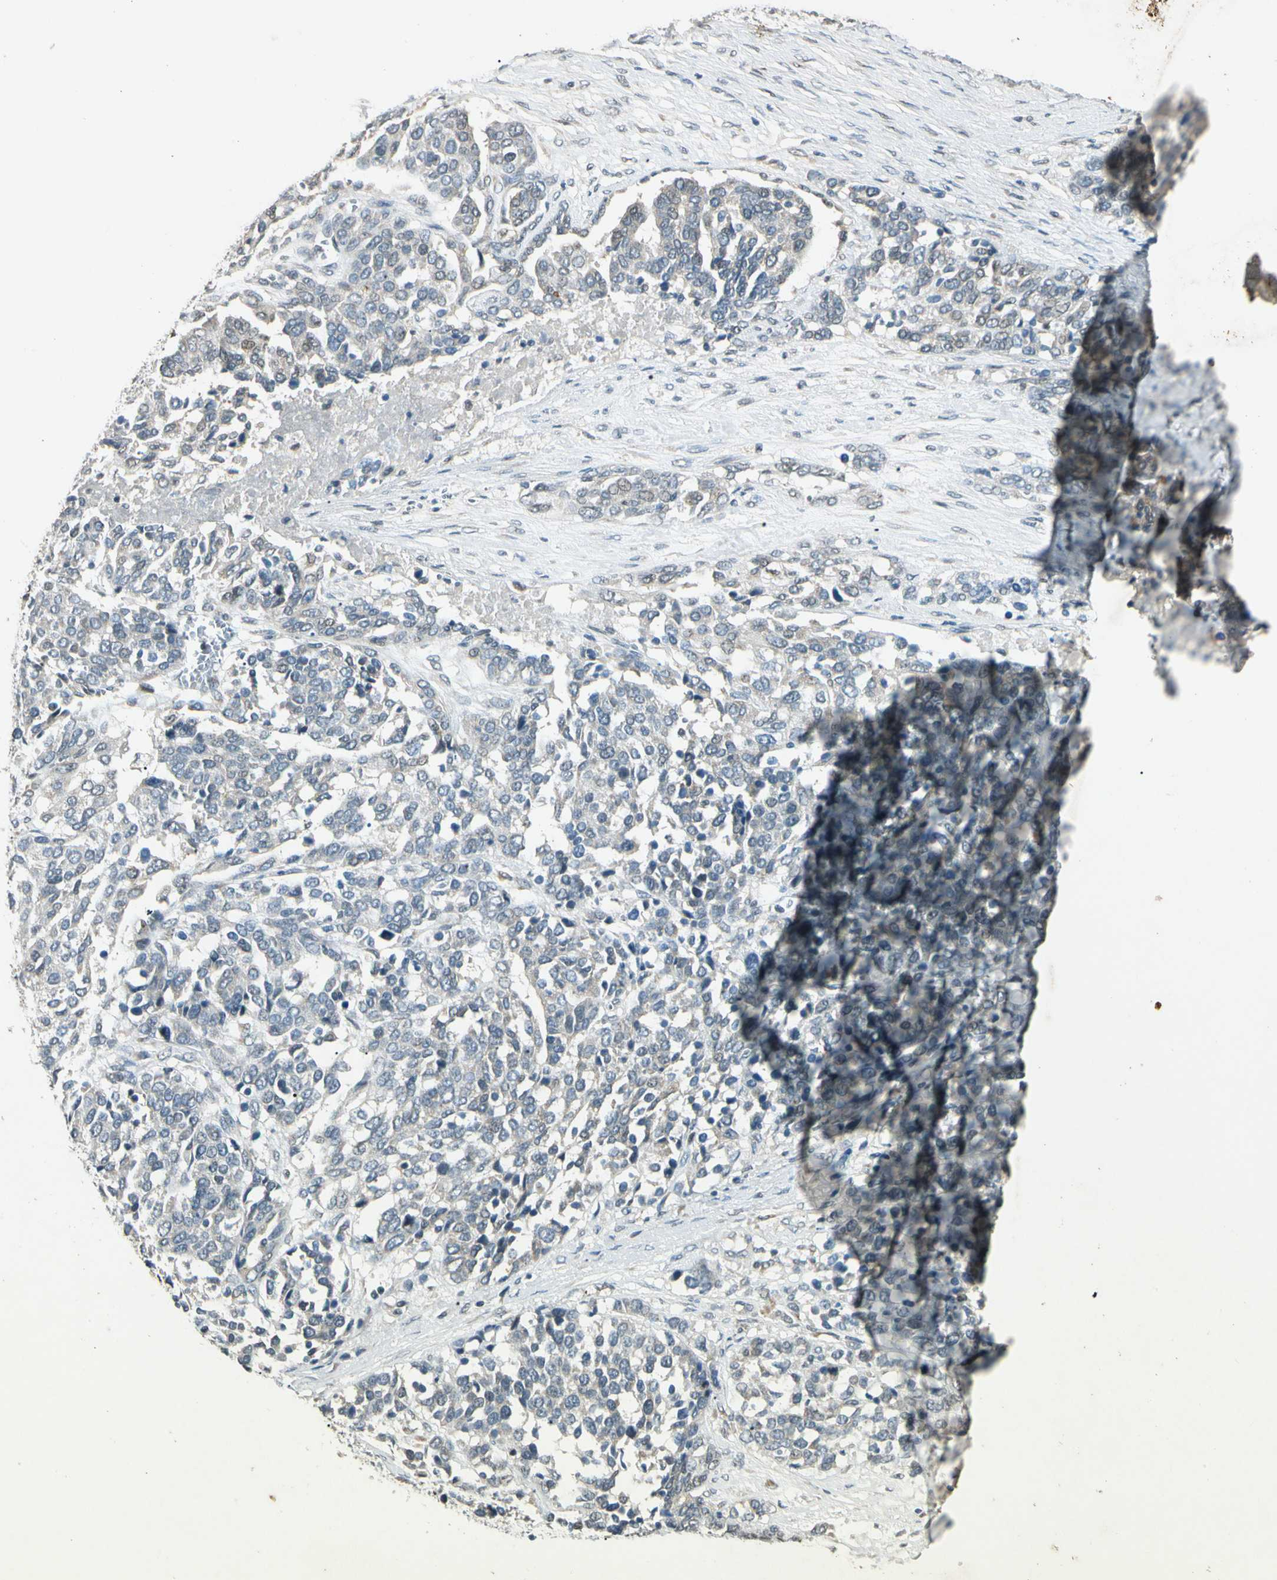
{"staining": {"intensity": "weak", "quantity": "<25%", "location": "cytoplasmic/membranous"}, "tissue": "ovarian cancer", "cell_type": "Tumor cells", "image_type": "cancer", "snomed": [{"axis": "morphology", "description": "Cystadenocarcinoma, serous, NOS"}, {"axis": "topography", "description": "Ovary"}], "caption": "DAB immunohistochemical staining of human ovarian cancer (serous cystadenocarcinoma) exhibits no significant staining in tumor cells.", "gene": "ZBTB4", "patient": {"sex": "female", "age": 44}}